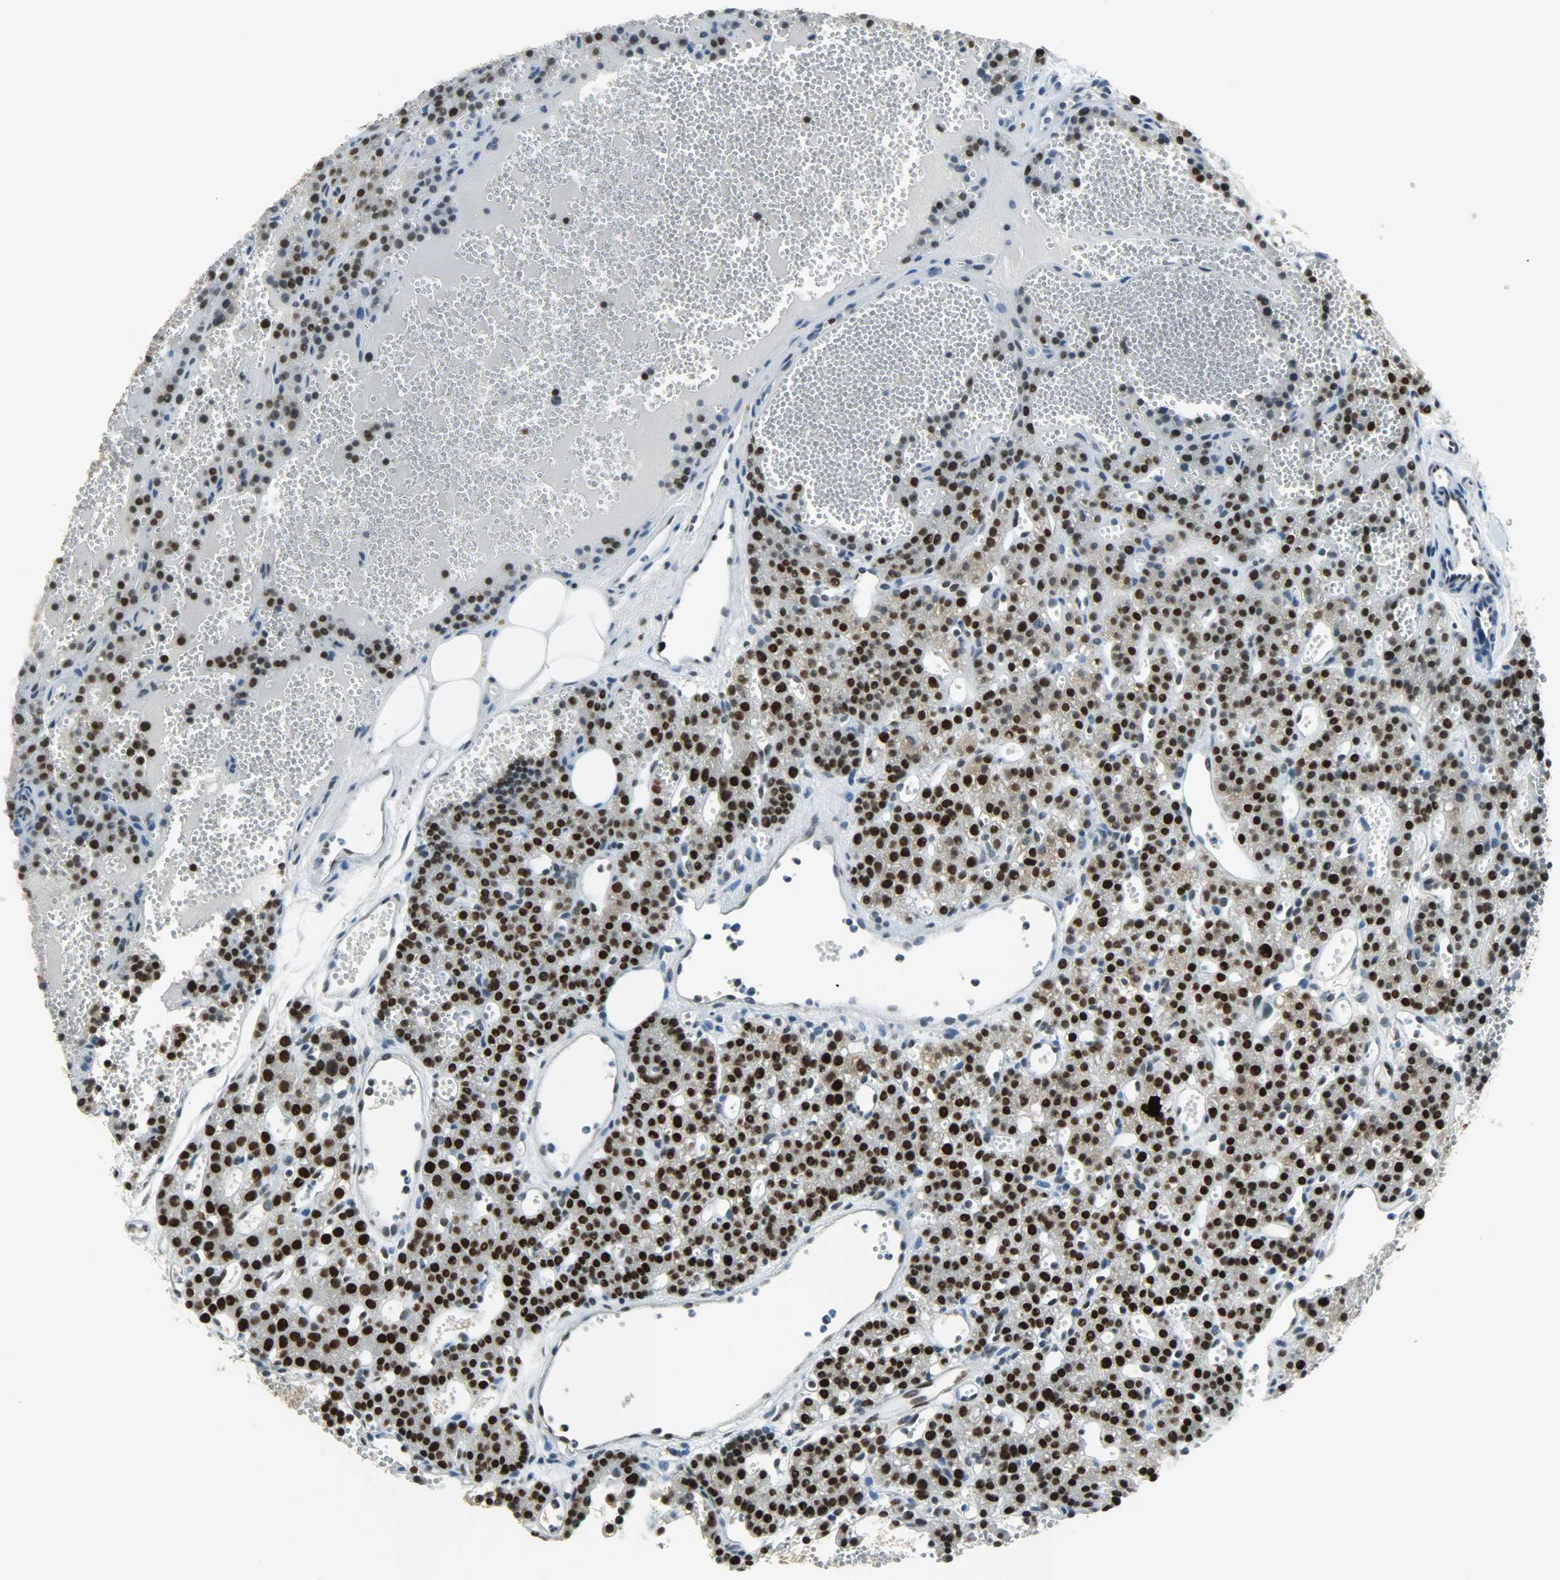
{"staining": {"intensity": "strong", "quantity": ">75%", "location": "nuclear"}, "tissue": "parathyroid gland", "cell_type": "Glandular cells", "image_type": "normal", "snomed": [{"axis": "morphology", "description": "Normal tissue, NOS"}, {"axis": "topography", "description": "Parathyroid gland"}], "caption": "Immunohistochemistry (IHC) (DAB) staining of normal human parathyroid gland reveals strong nuclear protein expression in about >75% of glandular cells.", "gene": "MYEF2", "patient": {"sex": "male", "age": 25}}